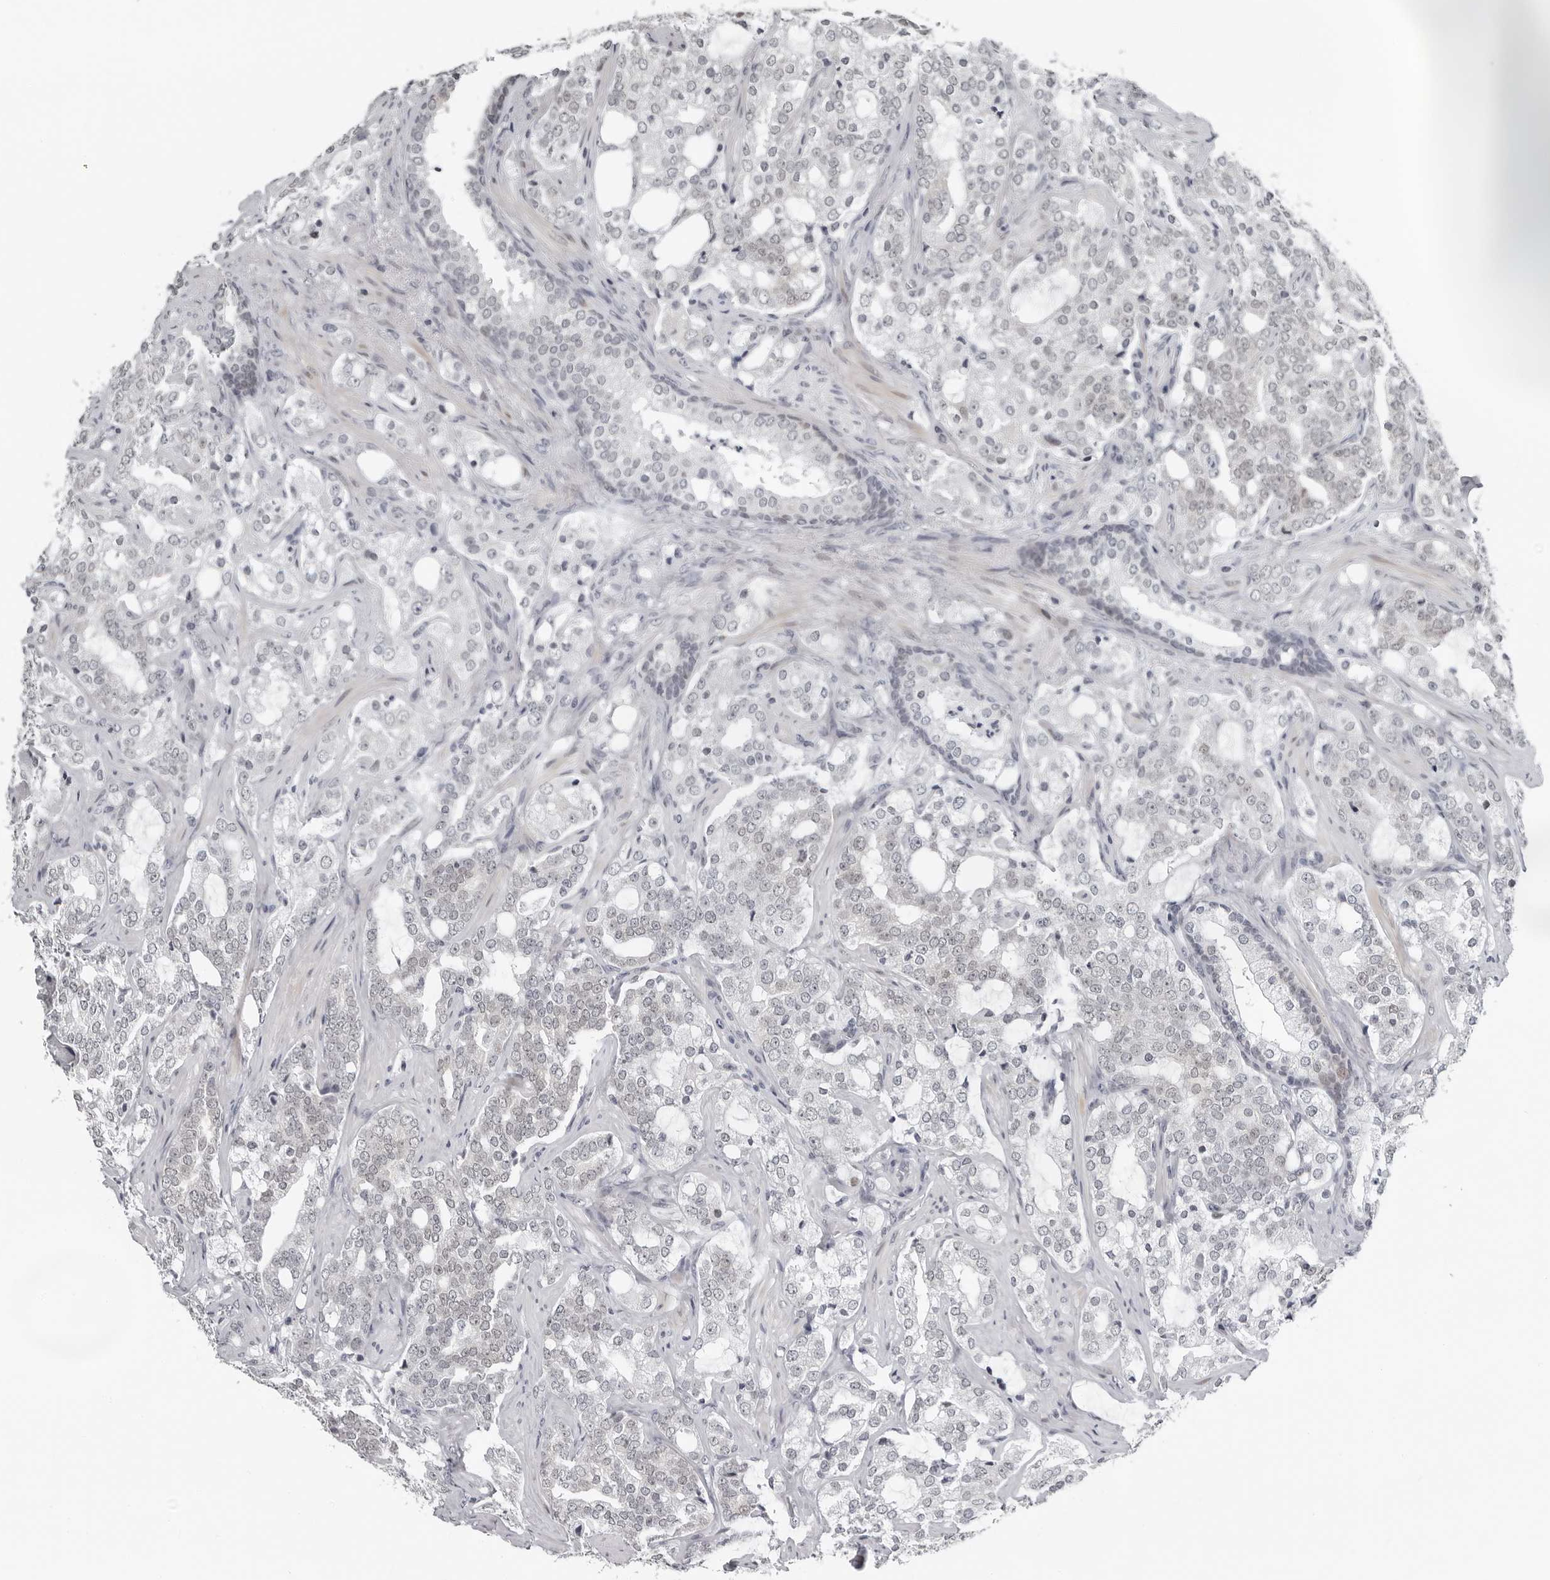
{"staining": {"intensity": "negative", "quantity": "none", "location": "none"}, "tissue": "prostate cancer", "cell_type": "Tumor cells", "image_type": "cancer", "snomed": [{"axis": "morphology", "description": "Adenocarcinoma, High grade"}, {"axis": "topography", "description": "Prostate"}], "caption": "High power microscopy image of an IHC image of prostate cancer, revealing no significant staining in tumor cells. (Stains: DAB IHC with hematoxylin counter stain, Microscopy: brightfield microscopy at high magnification).", "gene": "PPP1R42", "patient": {"sex": "male", "age": 64}}